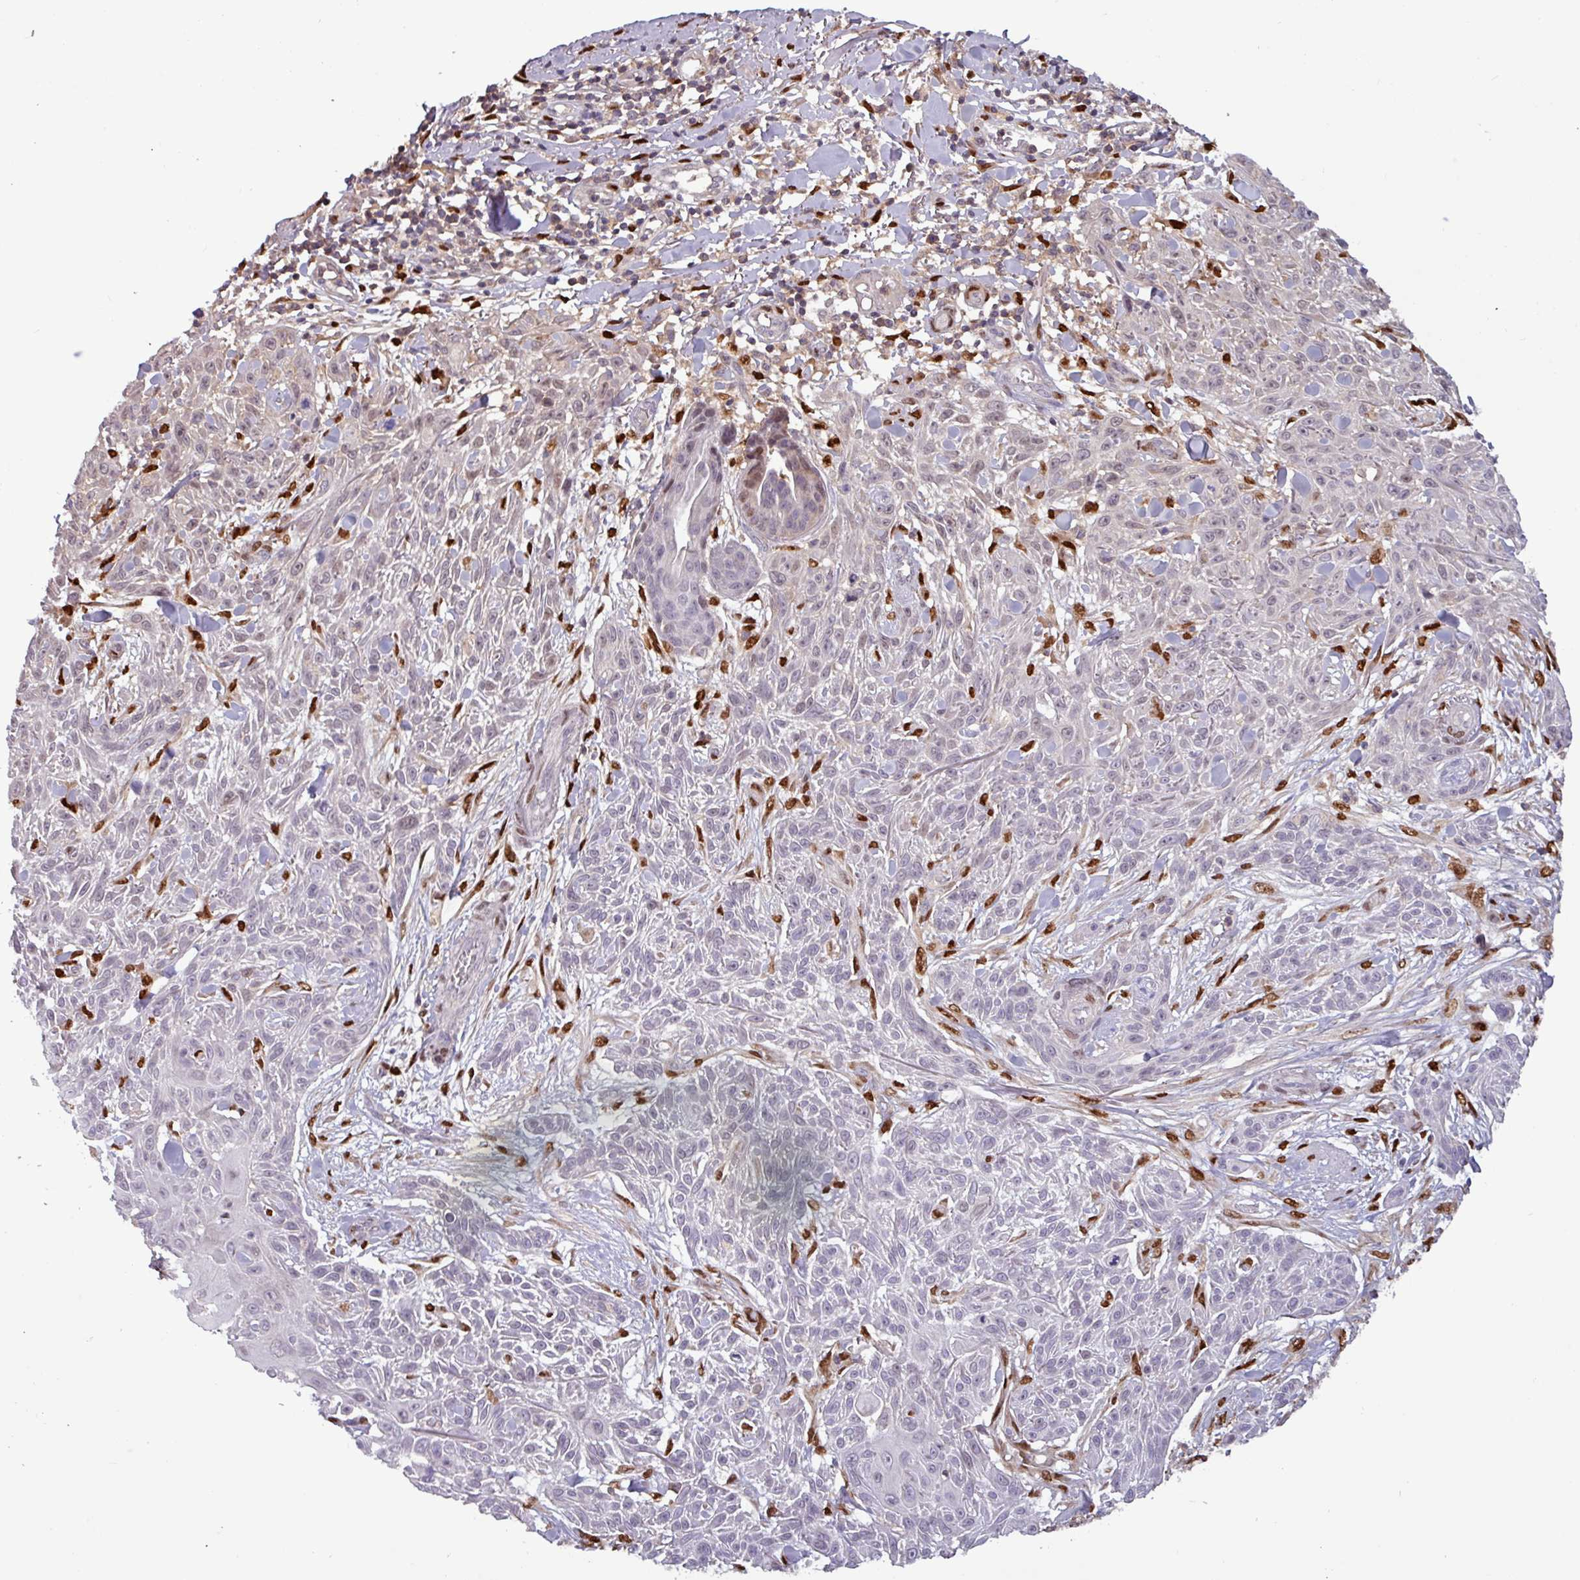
{"staining": {"intensity": "negative", "quantity": "none", "location": "none"}, "tissue": "skin cancer", "cell_type": "Tumor cells", "image_type": "cancer", "snomed": [{"axis": "morphology", "description": "Squamous cell carcinoma, NOS"}, {"axis": "topography", "description": "Skin"}], "caption": "This is a micrograph of immunohistochemistry staining of skin cancer (squamous cell carcinoma), which shows no staining in tumor cells.", "gene": "PRRX1", "patient": {"sex": "male", "age": 86}}